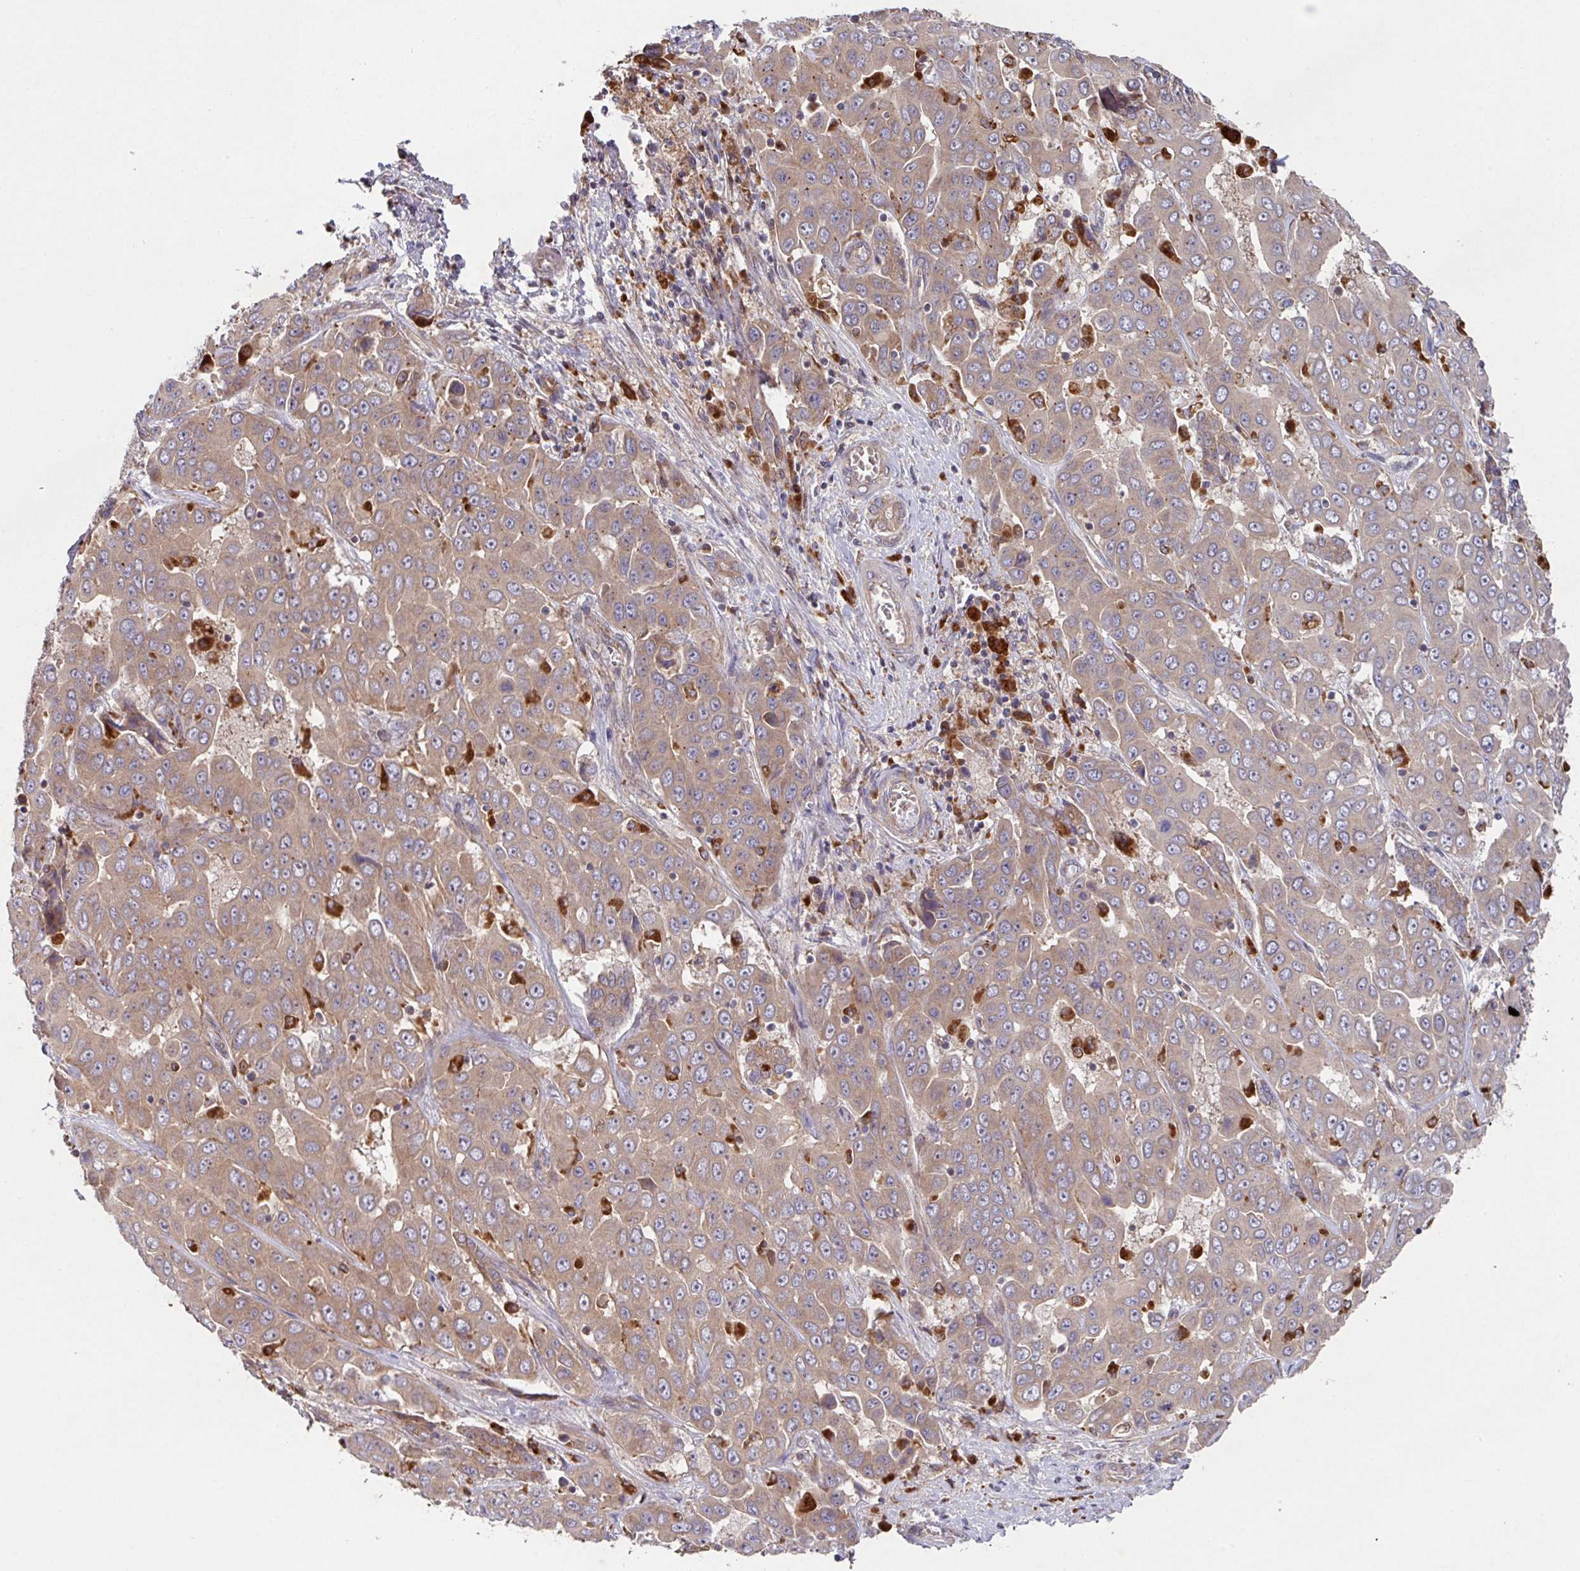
{"staining": {"intensity": "moderate", "quantity": ">75%", "location": "cytoplasmic/membranous"}, "tissue": "liver cancer", "cell_type": "Tumor cells", "image_type": "cancer", "snomed": [{"axis": "morphology", "description": "Cholangiocarcinoma"}, {"axis": "topography", "description": "Liver"}], "caption": "Approximately >75% of tumor cells in liver cancer (cholangiocarcinoma) display moderate cytoplasmic/membranous protein positivity as visualized by brown immunohistochemical staining.", "gene": "TRIM14", "patient": {"sex": "female", "age": 52}}